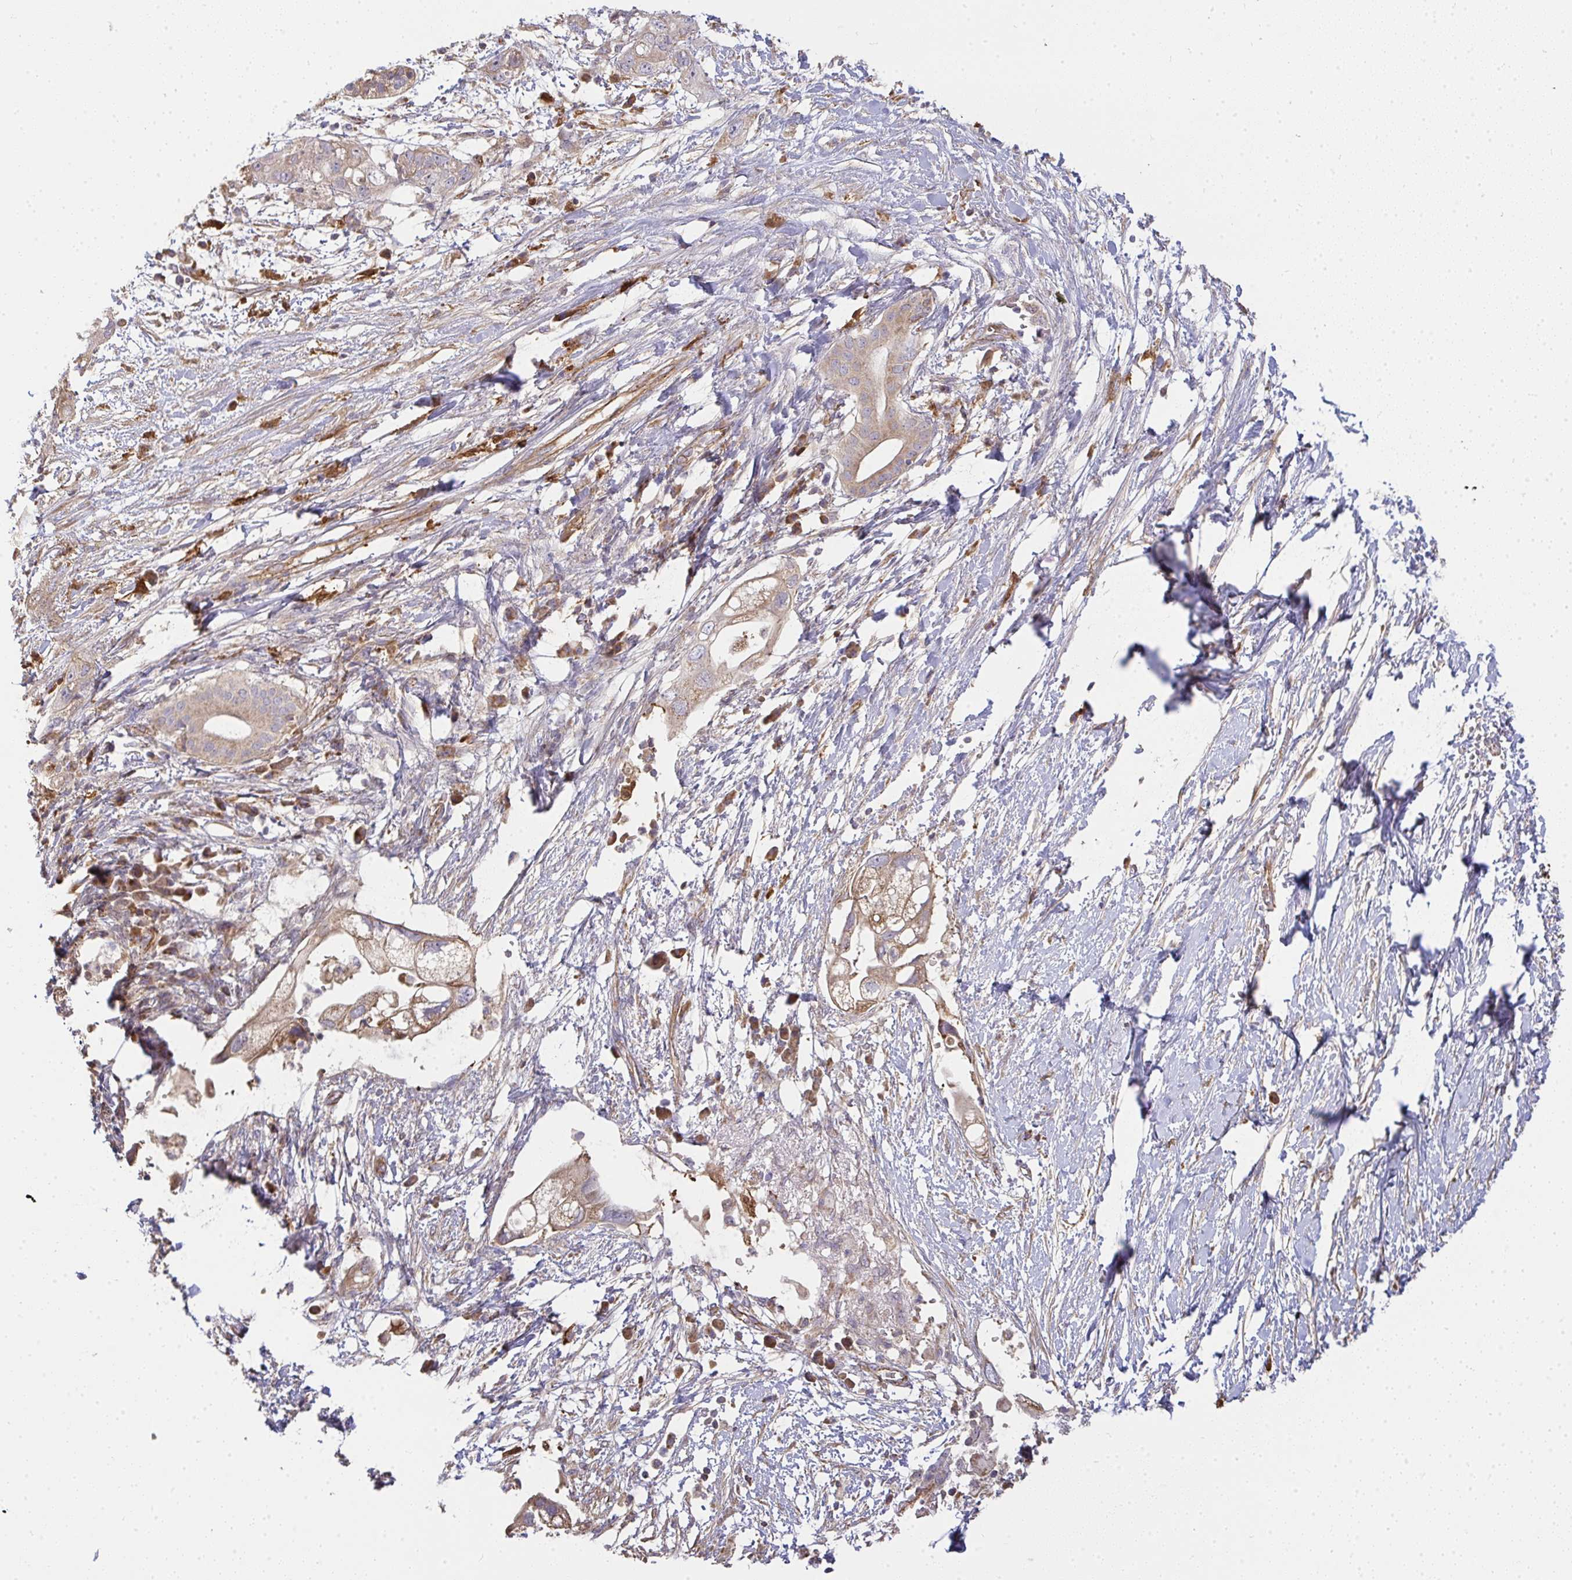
{"staining": {"intensity": "weak", "quantity": ">75%", "location": "cytoplasmic/membranous"}, "tissue": "pancreatic cancer", "cell_type": "Tumor cells", "image_type": "cancer", "snomed": [{"axis": "morphology", "description": "Adenocarcinoma, NOS"}, {"axis": "topography", "description": "Pancreas"}], "caption": "Weak cytoplasmic/membranous positivity for a protein is present in approximately >75% of tumor cells of pancreatic cancer using IHC.", "gene": "B4GALT6", "patient": {"sex": "female", "age": 72}}